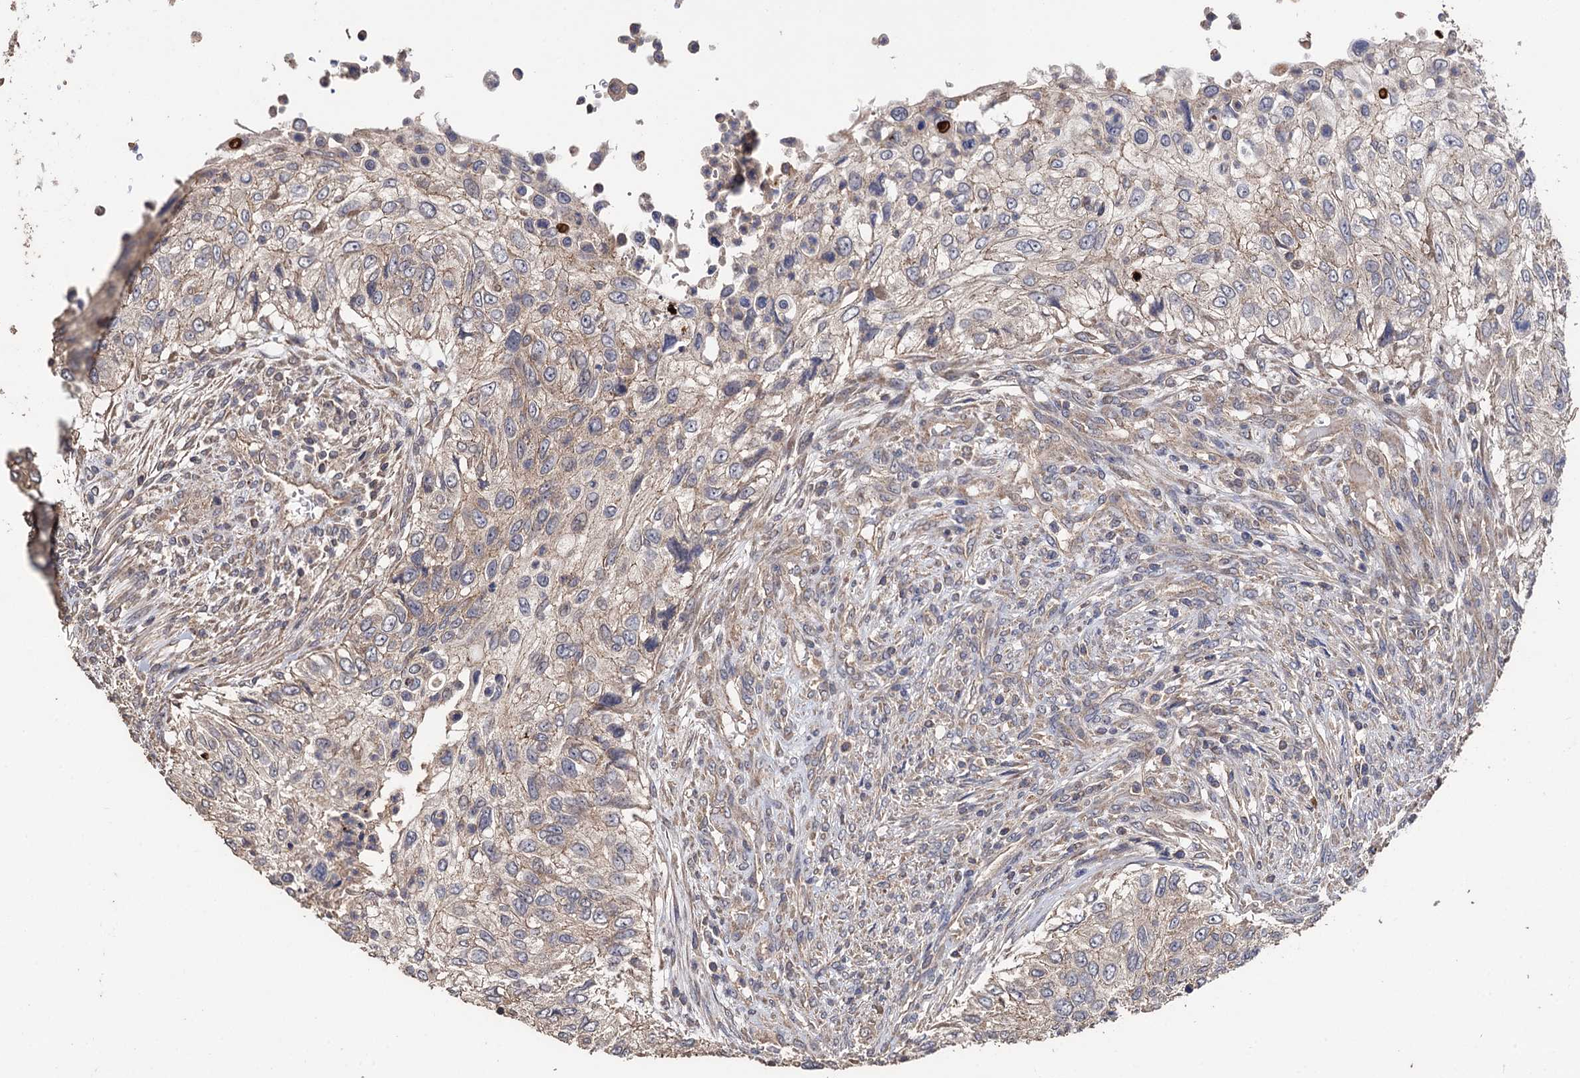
{"staining": {"intensity": "weak", "quantity": "25%-75%", "location": "cytoplasmic/membranous"}, "tissue": "urothelial cancer", "cell_type": "Tumor cells", "image_type": "cancer", "snomed": [{"axis": "morphology", "description": "Urothelial carcinoma, High grade"}, {"axis": "topography", "description": "Urinary bladder"}], "caption": "Weak cytoplasmic/membranous positivity is seen in approximately 25%-75% of tumor cells in urothelial cancer.", "gene": "PPTC7", "patient": {"sex": "female", "age": 60}}